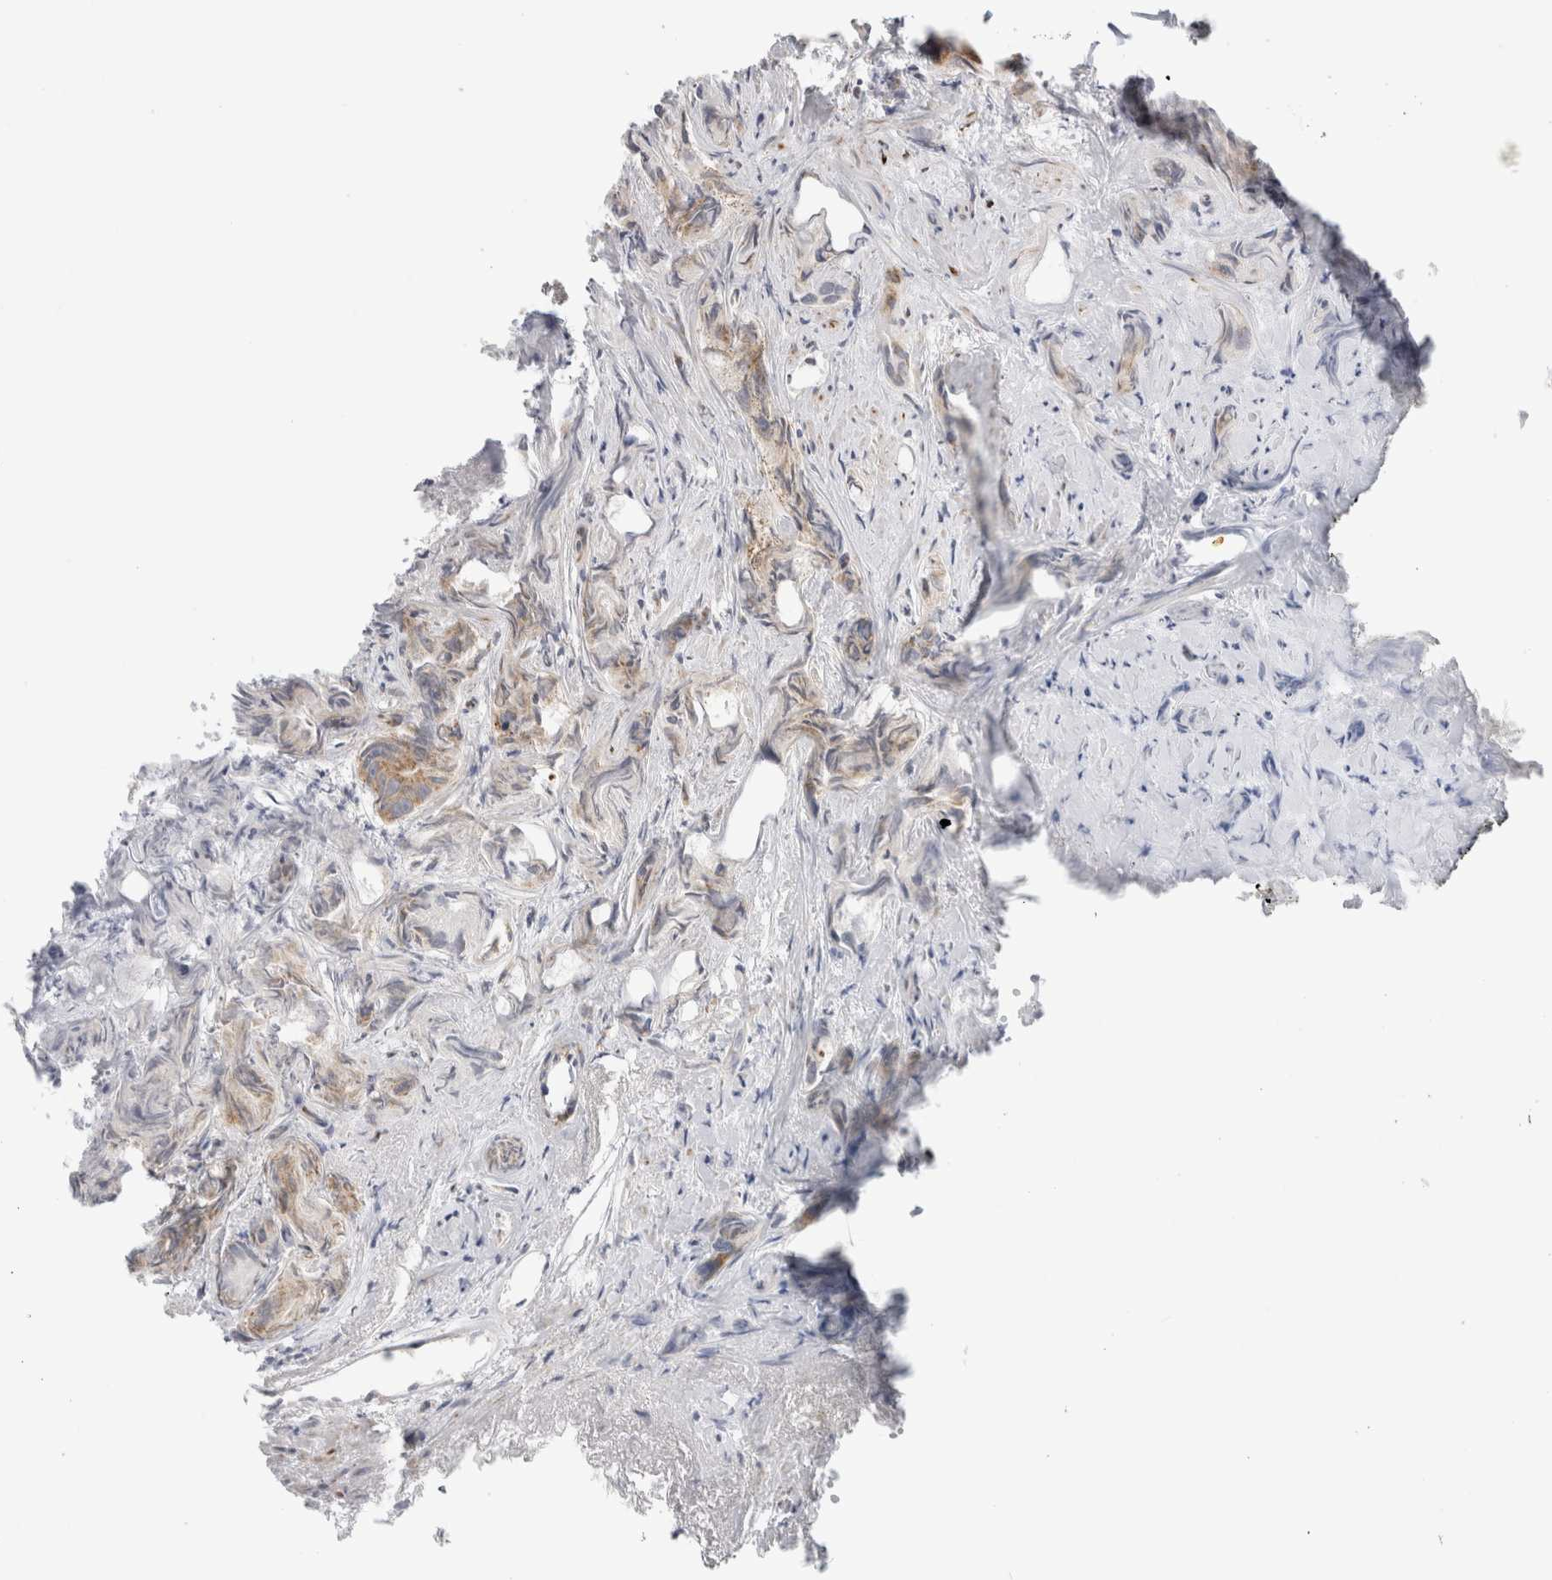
{"staining": {"intensity": "moderate", "quantity": ">75%", "location": "cytoplasmic/membranous"}, "tissue": "prostate cancer", "cell_type": "Tumor cells", "image_type": "cancer", "snomed": [{"axis": "morphology", "description": "Adenocarcinoma, Low grade"}, {"axis": "topography", "description": "Prostate"}], "caption": "Protein expression analysis of prostate adenocarcinoma (low-grade) demonstrates moderate cytoplasmic/membranous positivity in about >75% of tumor cells. (Stains: DAB (3,3'-diaminobenzidine) in brown, nuclei in blue, Microscopy: brightfield microscopy at high magnification).", "gene": "FAHD1", "patient": {"sex": "male", "age": 89}}